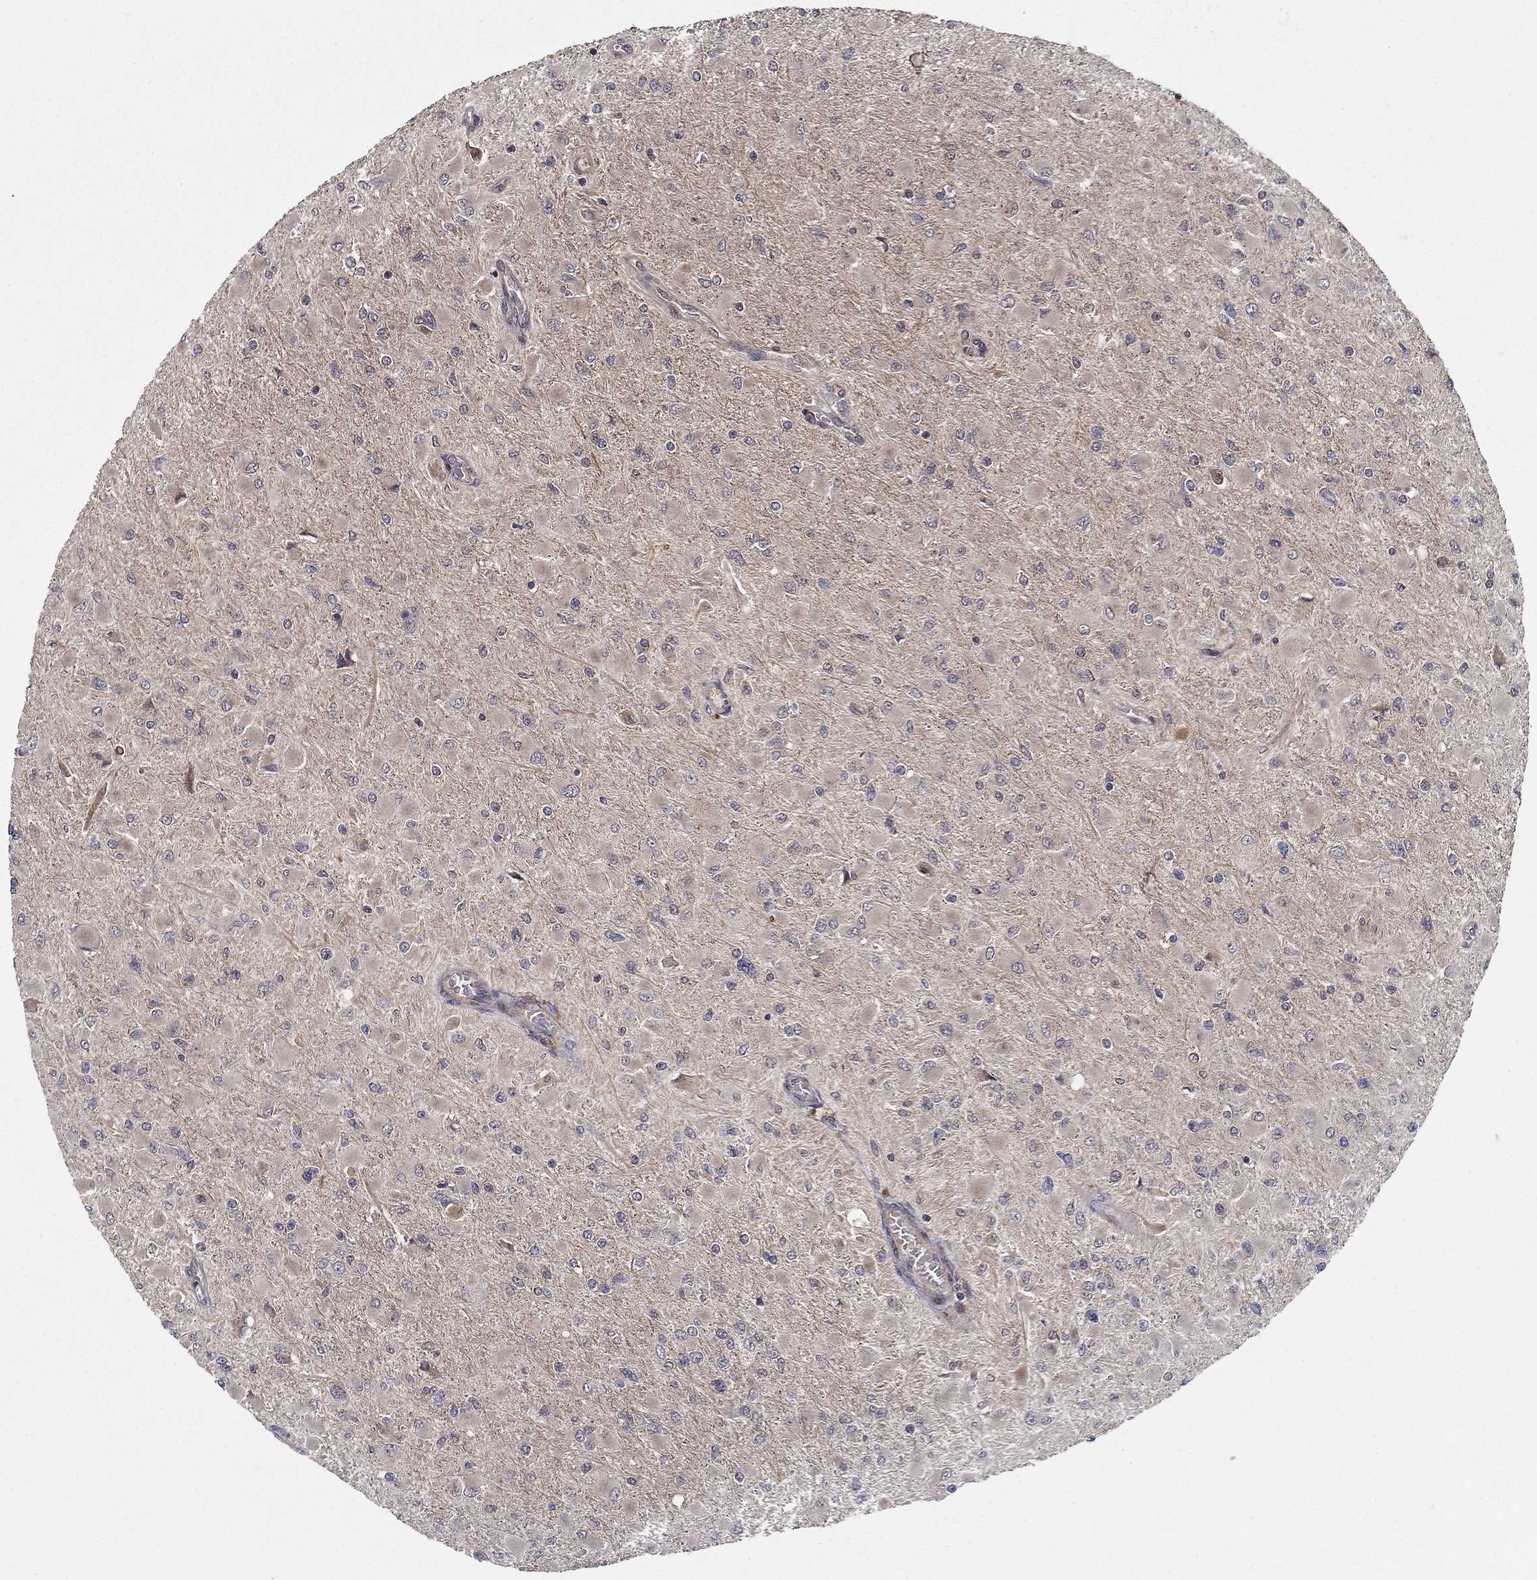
{"staining": {"intensity": "weak", "quantity": "<25%", "location": "cytoplasmic/membranous"}, "tissue": "glioma", "cell_type": "Tumor cells", "image_type": "cancer", "snomed": [{"axis": "morphology", "description": "Glioma, malignant, High grade"}, {"axis": "topography", "description": "Cerebral cortex"}], "caption": "Tumor cells are negative for protein expression in human glioma.", "gene": "ZNF594", "patient": {"sex": "female", "age": 36}}